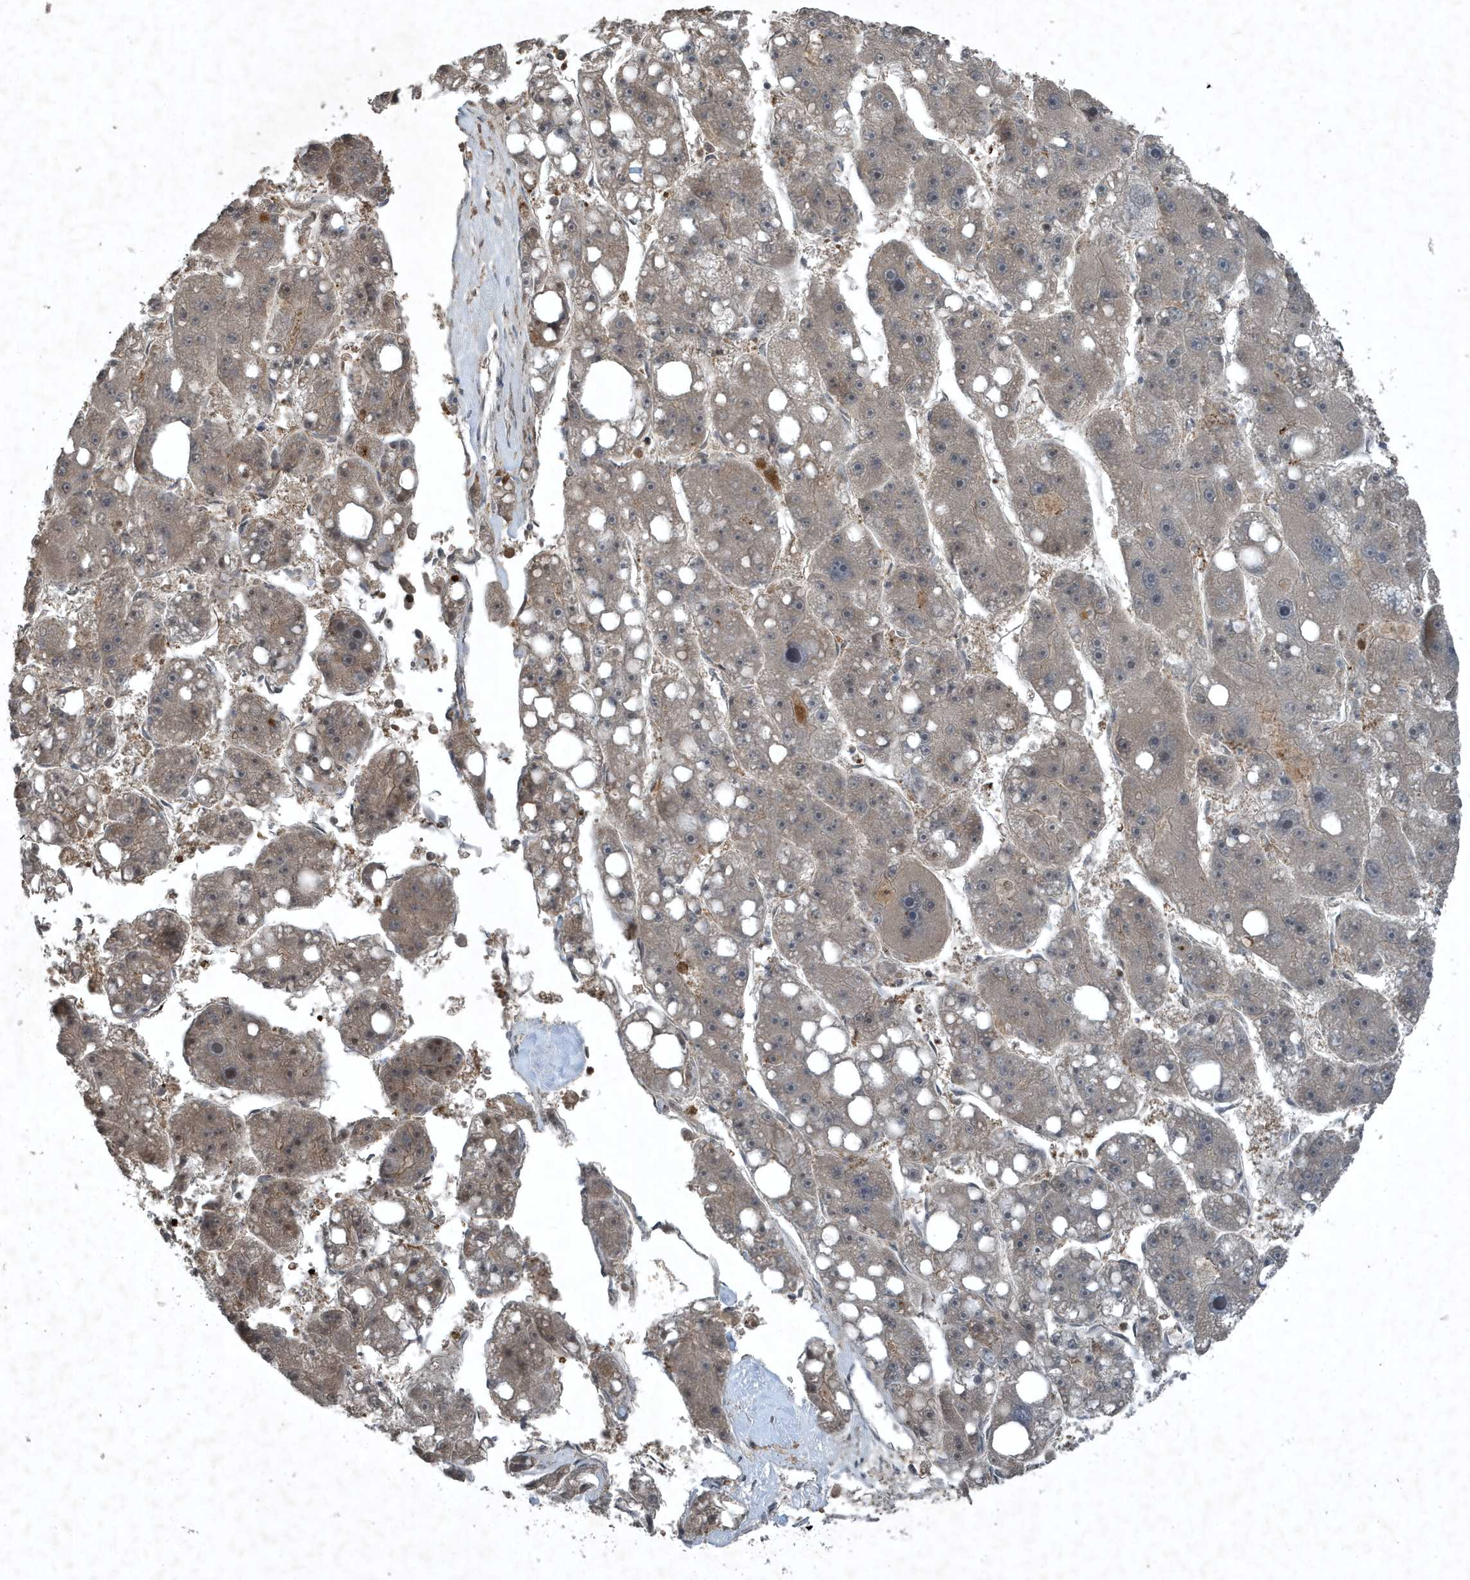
{"staining": {"intensity": "weak", "quantity": "<25%", "location": "nuclear"}, "tissue": "liver cancer", "cell_type": "Tumor cells", "image_type": "cancer", "snomed": [{"axis": "morphology", "description": "Carcinoma, Hepatocellular, NOS"}, {"axis": "topography", "description": "Liver"}], "caption": "This is an IHC micrograph of human liver cancer (hepatocellular carcinoma). There is no staining in tumor cells.", "gene": "HSPA1A", "patient": {"sex": "female", "age": 61}}